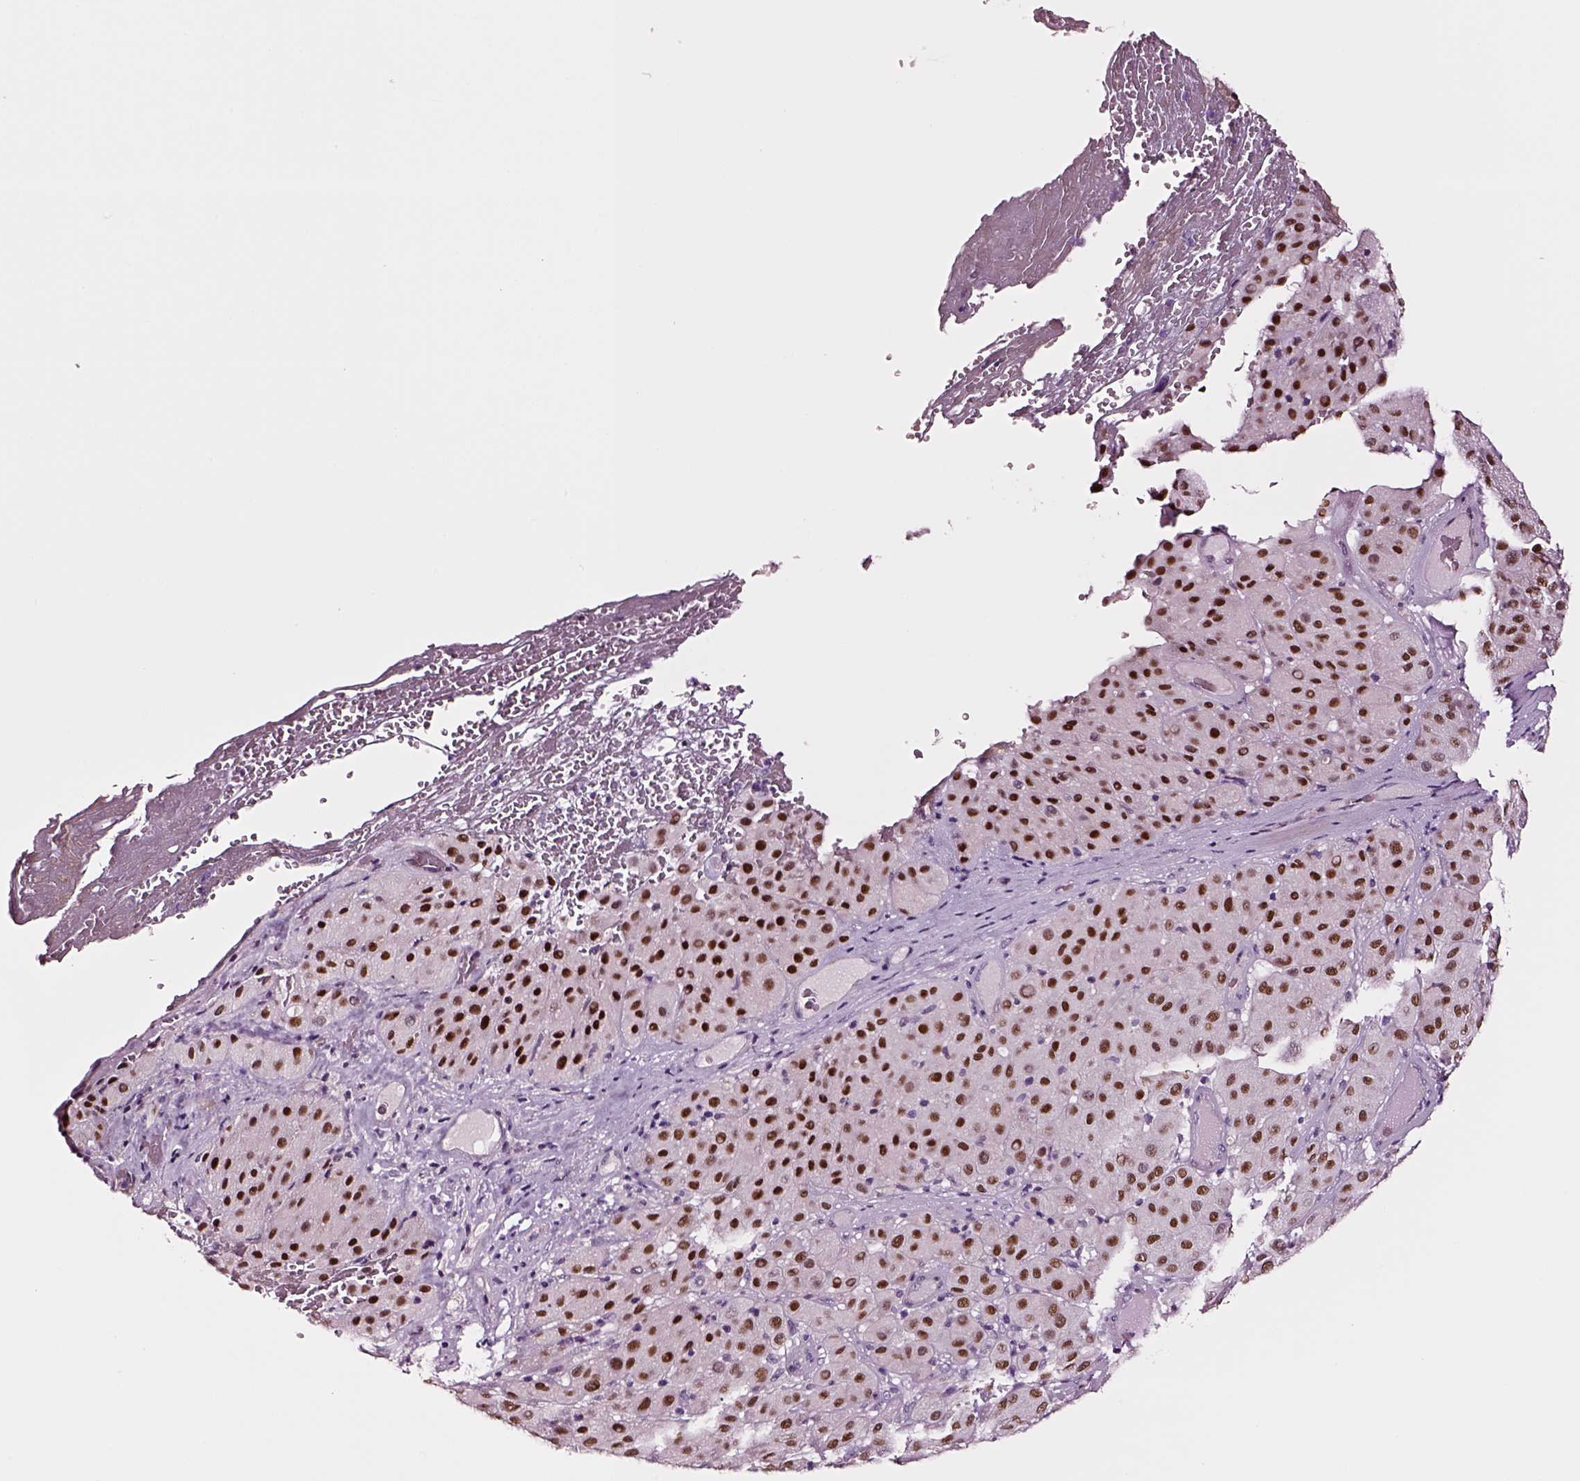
{"staining": {"intensity": "strong", "quantity": ">75%", "location": "nuclear"}, "tissue": "melanoma", "cell_type": "Tumor cells", "image_type": "cancer", "snomed": [{"axis": "morphology", "description": "Malignant melanoma, Metastatic site"}, {"axis": "topography", "description": "Smooth muscle"}], "caption": "Protein staining of melanoma tissue shows strong nuclear positivity in approximately >75% of tumor cells.", "gene": "SOX10", "patient": {"sex": "male", "age": 41}}